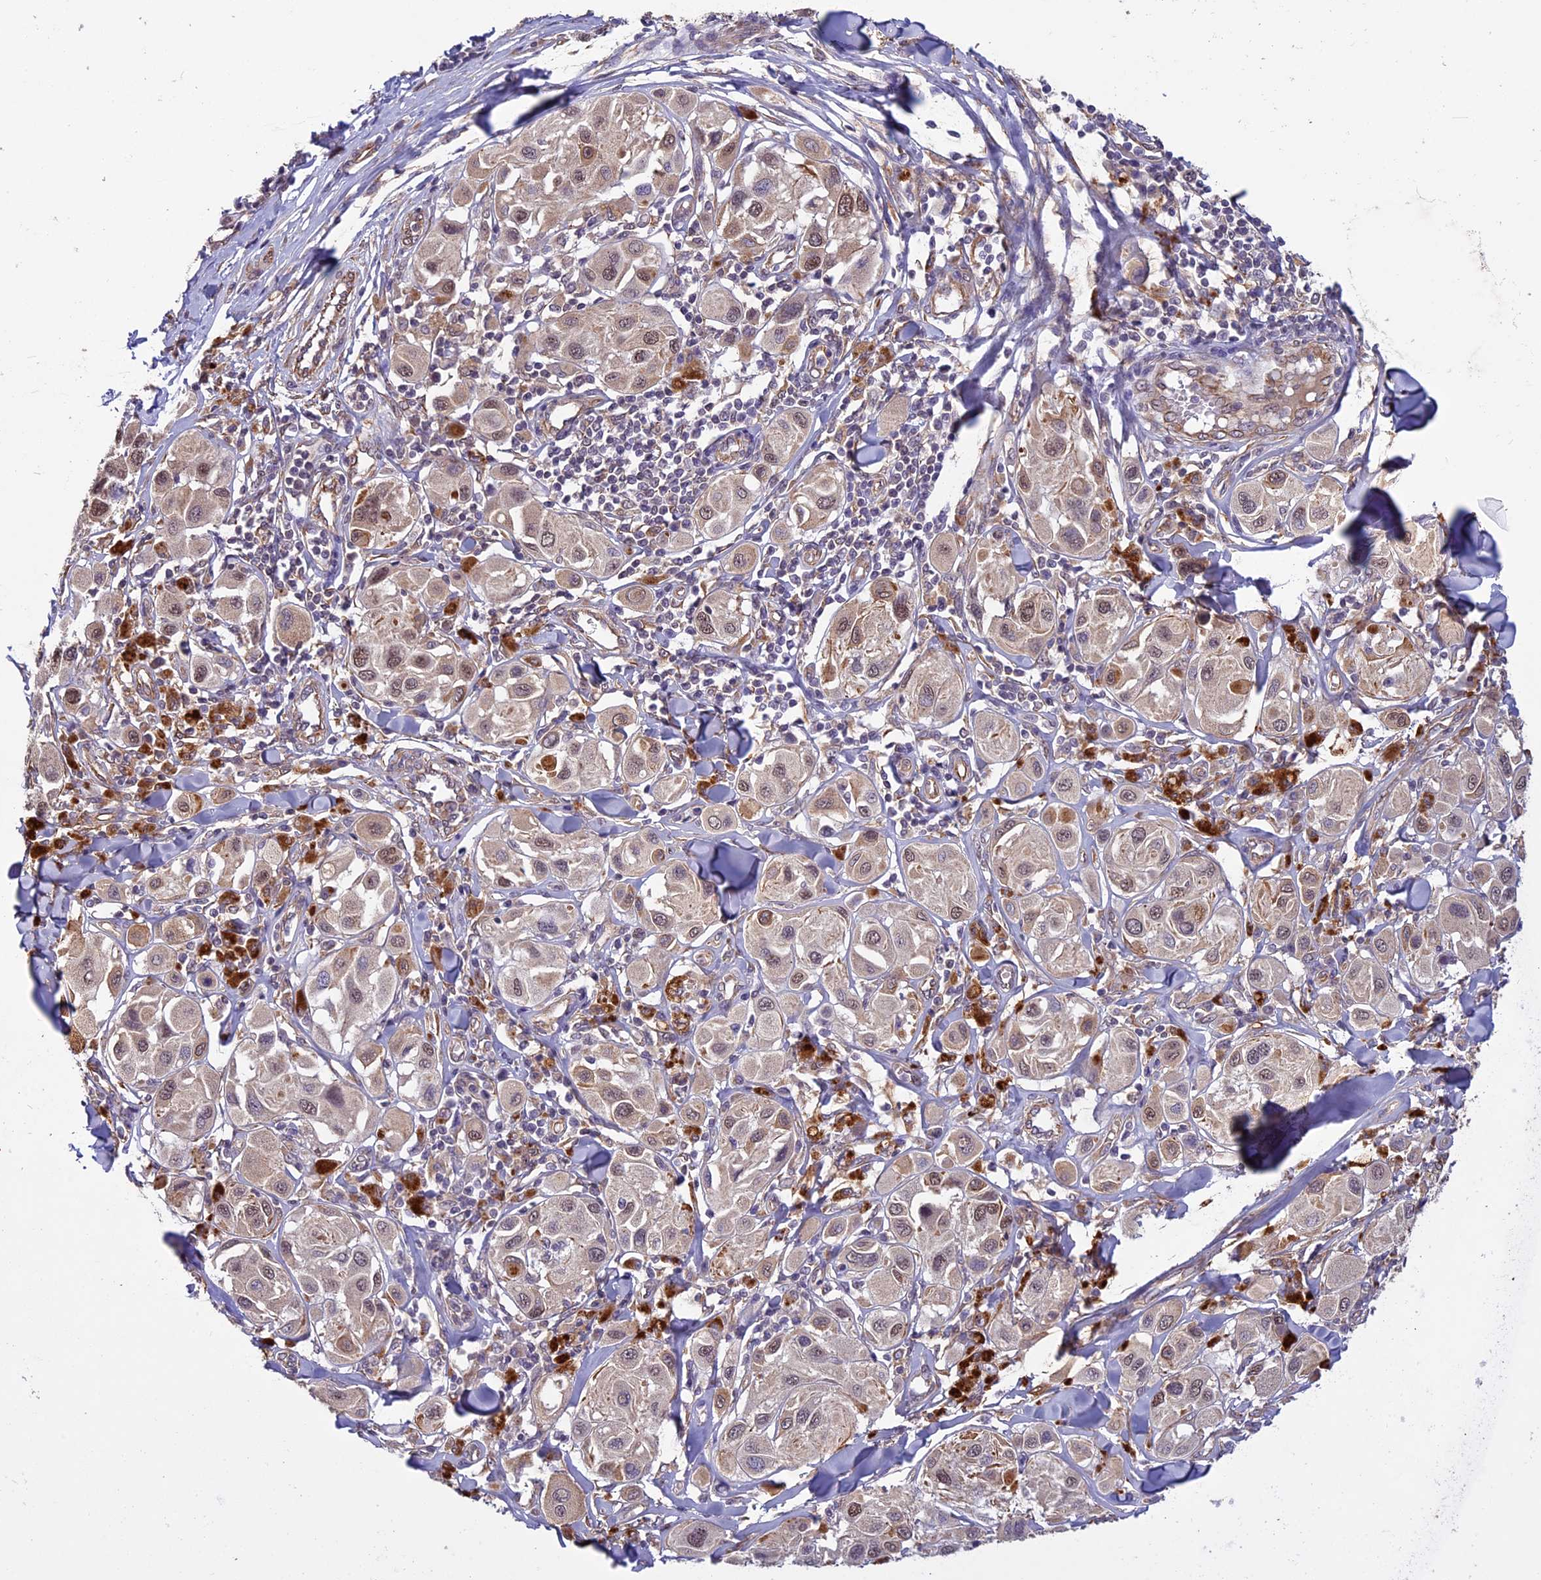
{"staining": {"intensity": "weak", "quantity": "25%-75%", "location": "nuclear"}, "tissue": "melanoma", "cell_type": "Tumor cells", "image_type": "cancer", "snomed": [{"axis": "morphology", "description": "Malignant melanoma, Metastatic site"}, {"axis": "topography", "description": "Skin"}], "caption": "A micrograph of human melanoma stained for a protein exhibits weak nuclear brown staining in tumor cells.", "gene": "C3orf70", "patient": {"sex": "male", "age": 41}}